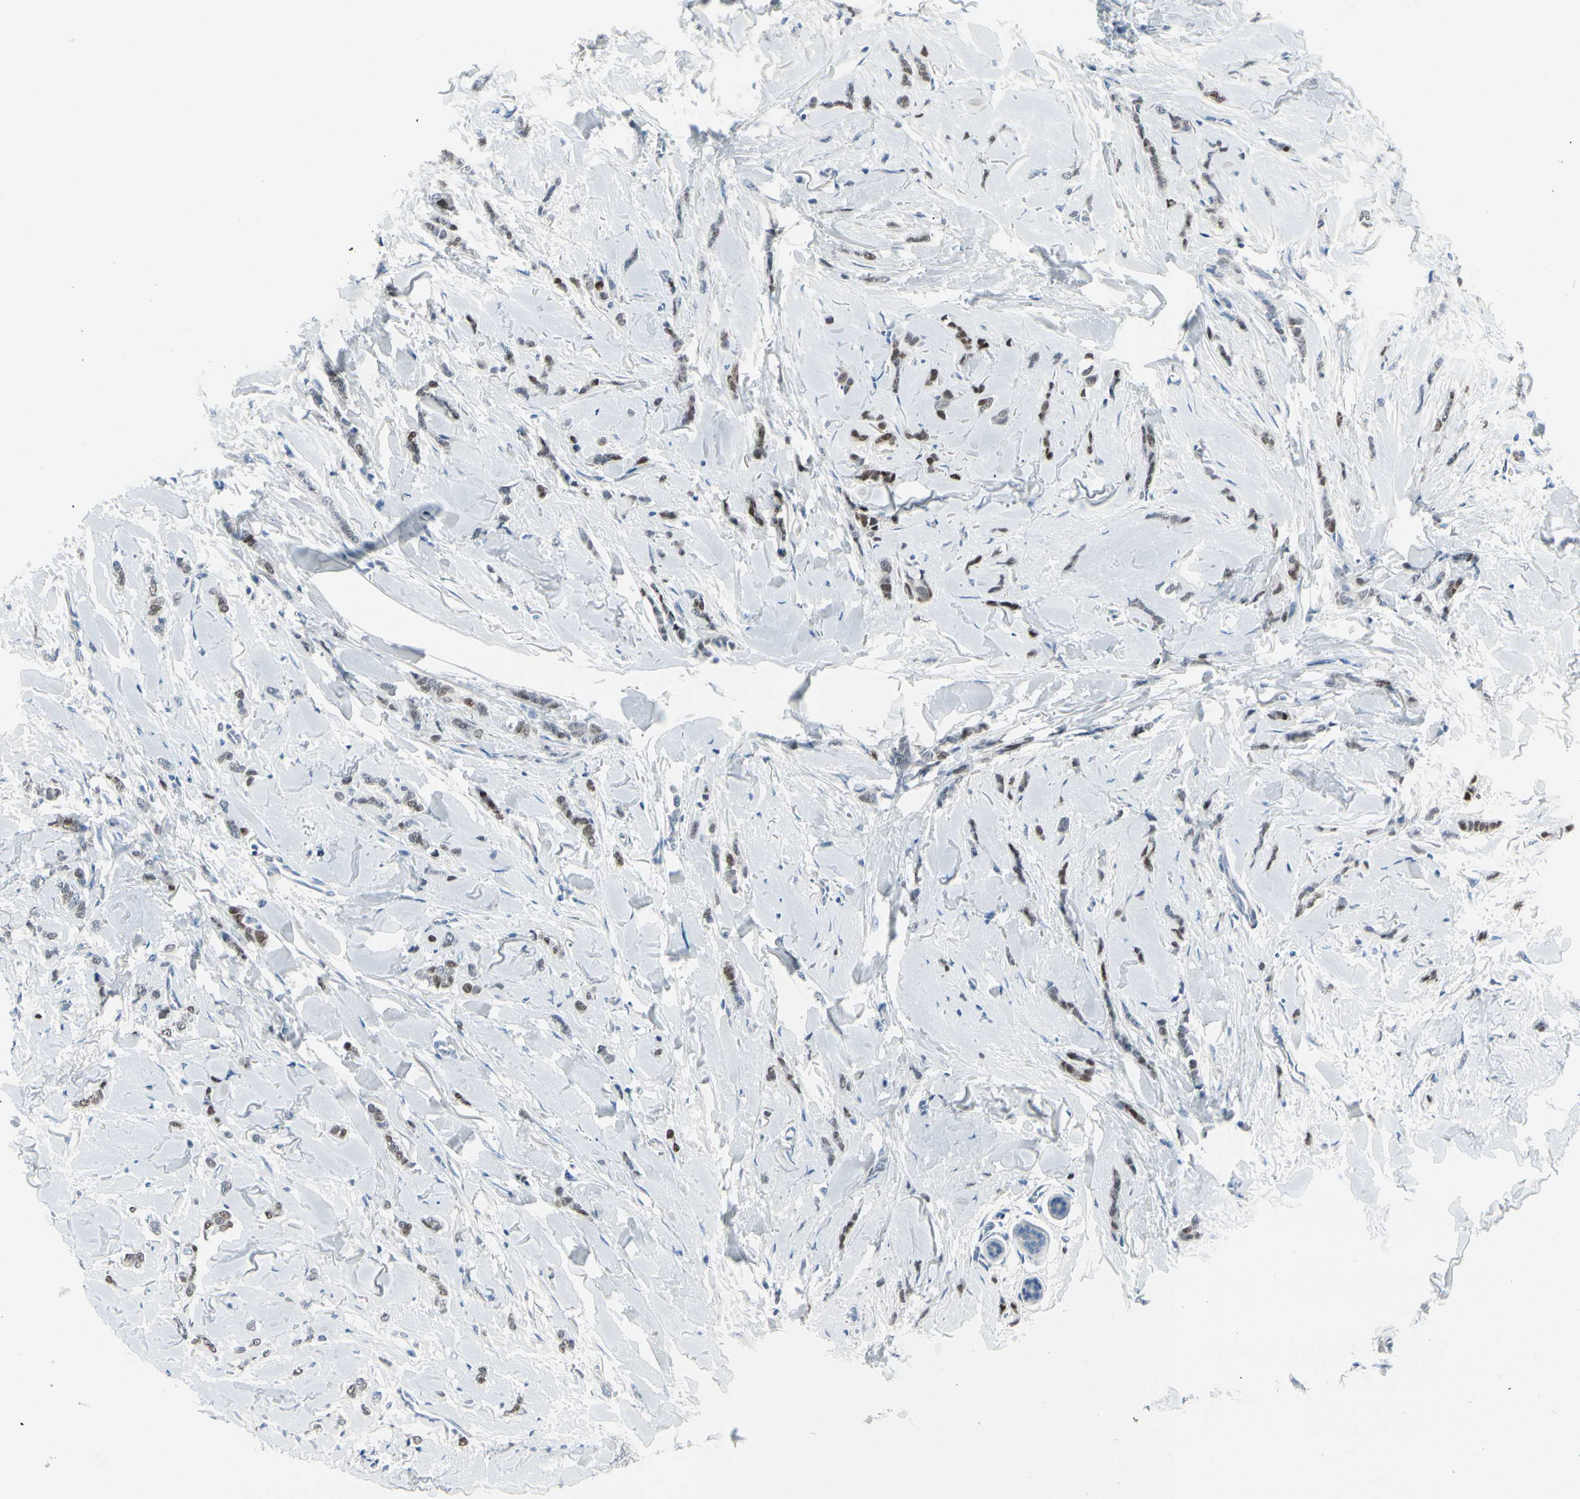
{"staining": {"intensity": "strong", "quantity": "25%-75%", "location": "nuclear"}, "tissue": "breast cancer", "cell_type": "Tumor cells", "image_type": "cancer", "snomed": [{"axis": "morphology", "description": "Lobular carcinoma"}, {"axis": "topography", "description": "Skin"}, {"axis": "topography", "description": "Breast"}], "caption": "The micrograph exhibits staining of breast cancer (lobular carcinoma), revealing strong nuclear protein positivity (brown color) within tumor cells.", "gene": "PGR", "patient": {"sex": "female", "age": 46}}